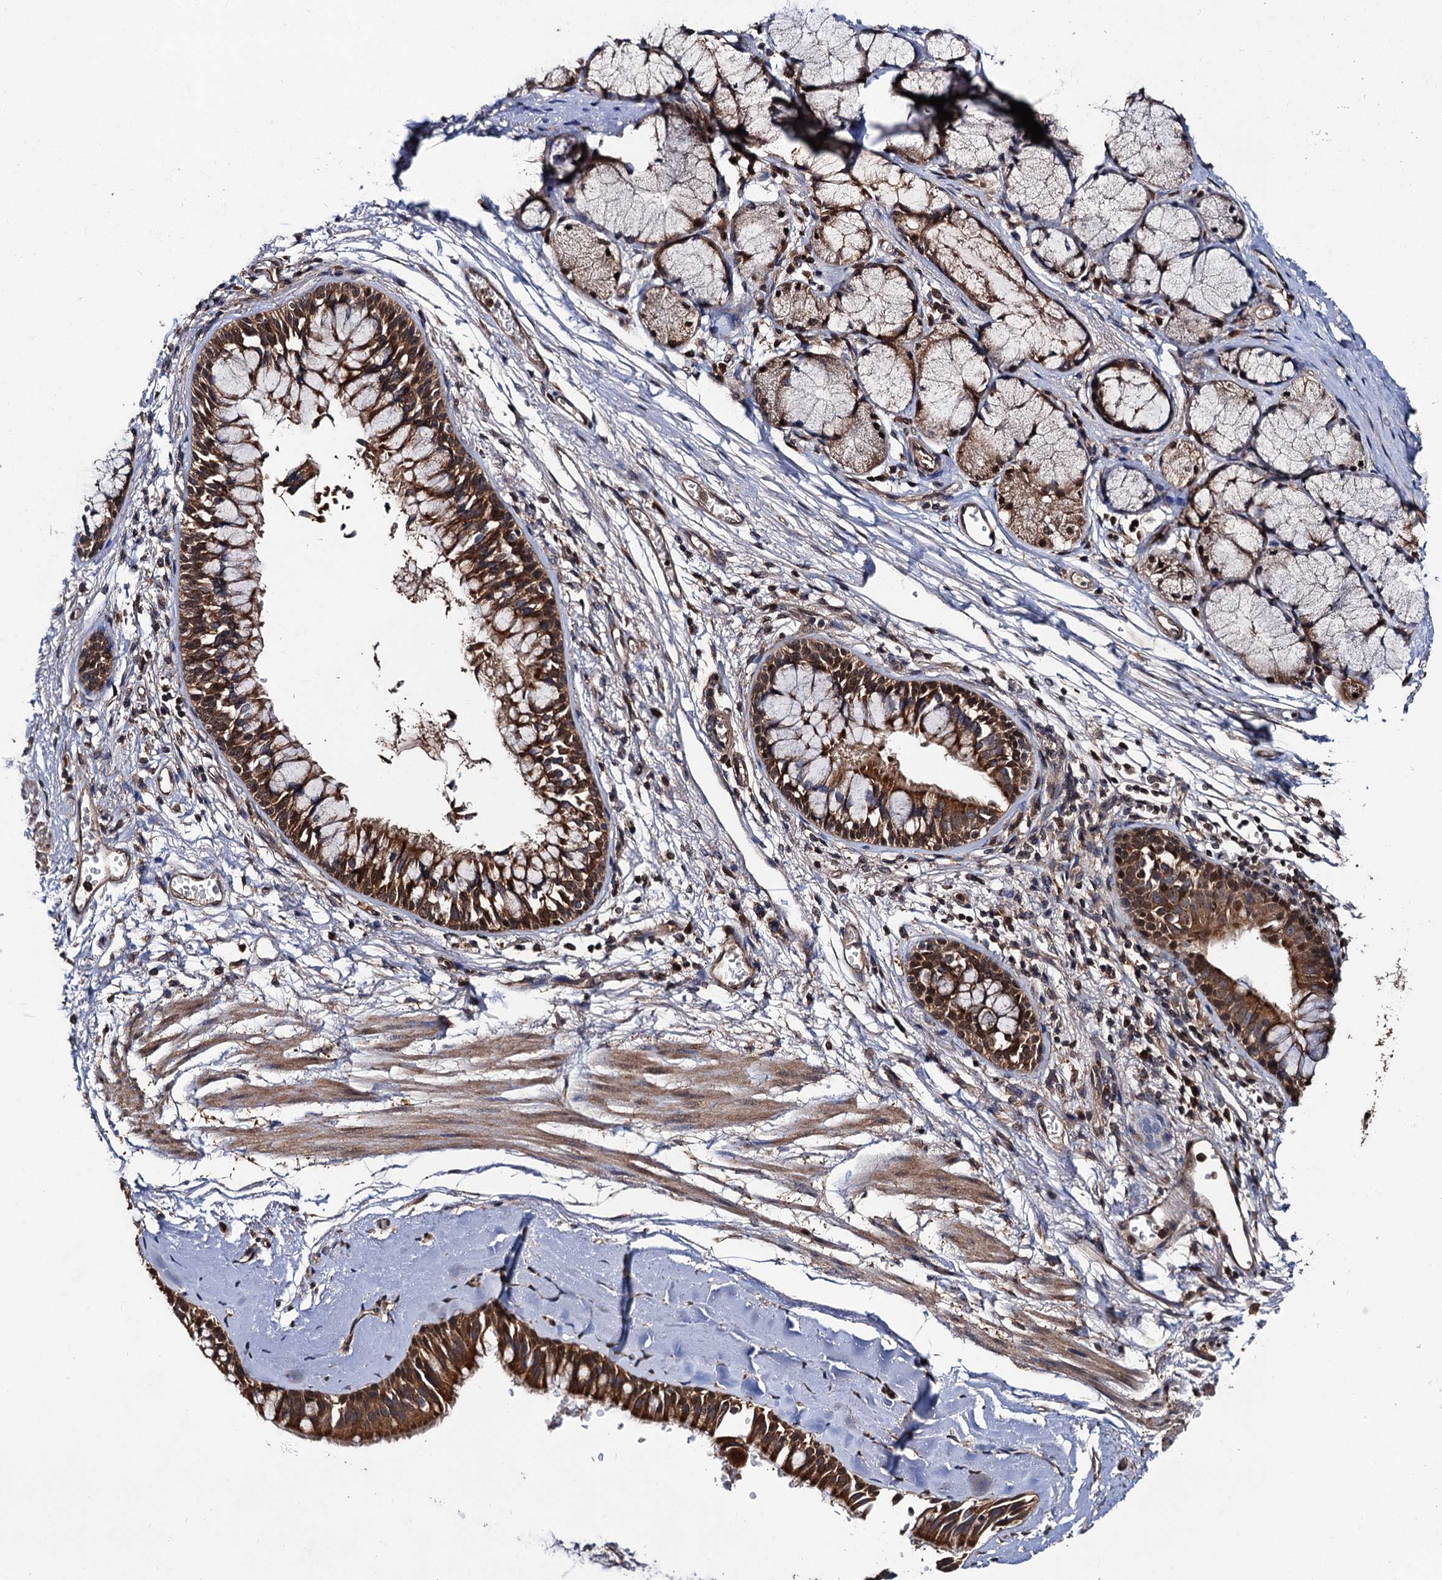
{"staining": {"intensity": "moderate", "quantity": ">75%", "location": "cytoplasmic/membranous"}, "tissue": "bronchus", "cell_type": "Respiratory epithelial cells", "image_type": "normal", "snomed": [{"axis": "morphology", "description": "Normal tissue, NOS"}, {"axis": "morphology", "description": "Inflammation, NOS"}, {"axis": "topography", "description": "Cartilage tissue"}, {"axis": "topography", "description": "Bronchus"}, {"axis": "topography", "description": "Lung"}], "caption": "Bronchus stained with immunohistochemistry reveals moderate cytoplasmic/membranous expression in about >75% of respiratory epithelial cells. The protein of interest is stained brown, and the nuclei are stained in blue (DAB IHC with brightfield microscopy, high magnification).", "gene": "MIER2", "patient": {"sex": "female", "age": 64}}